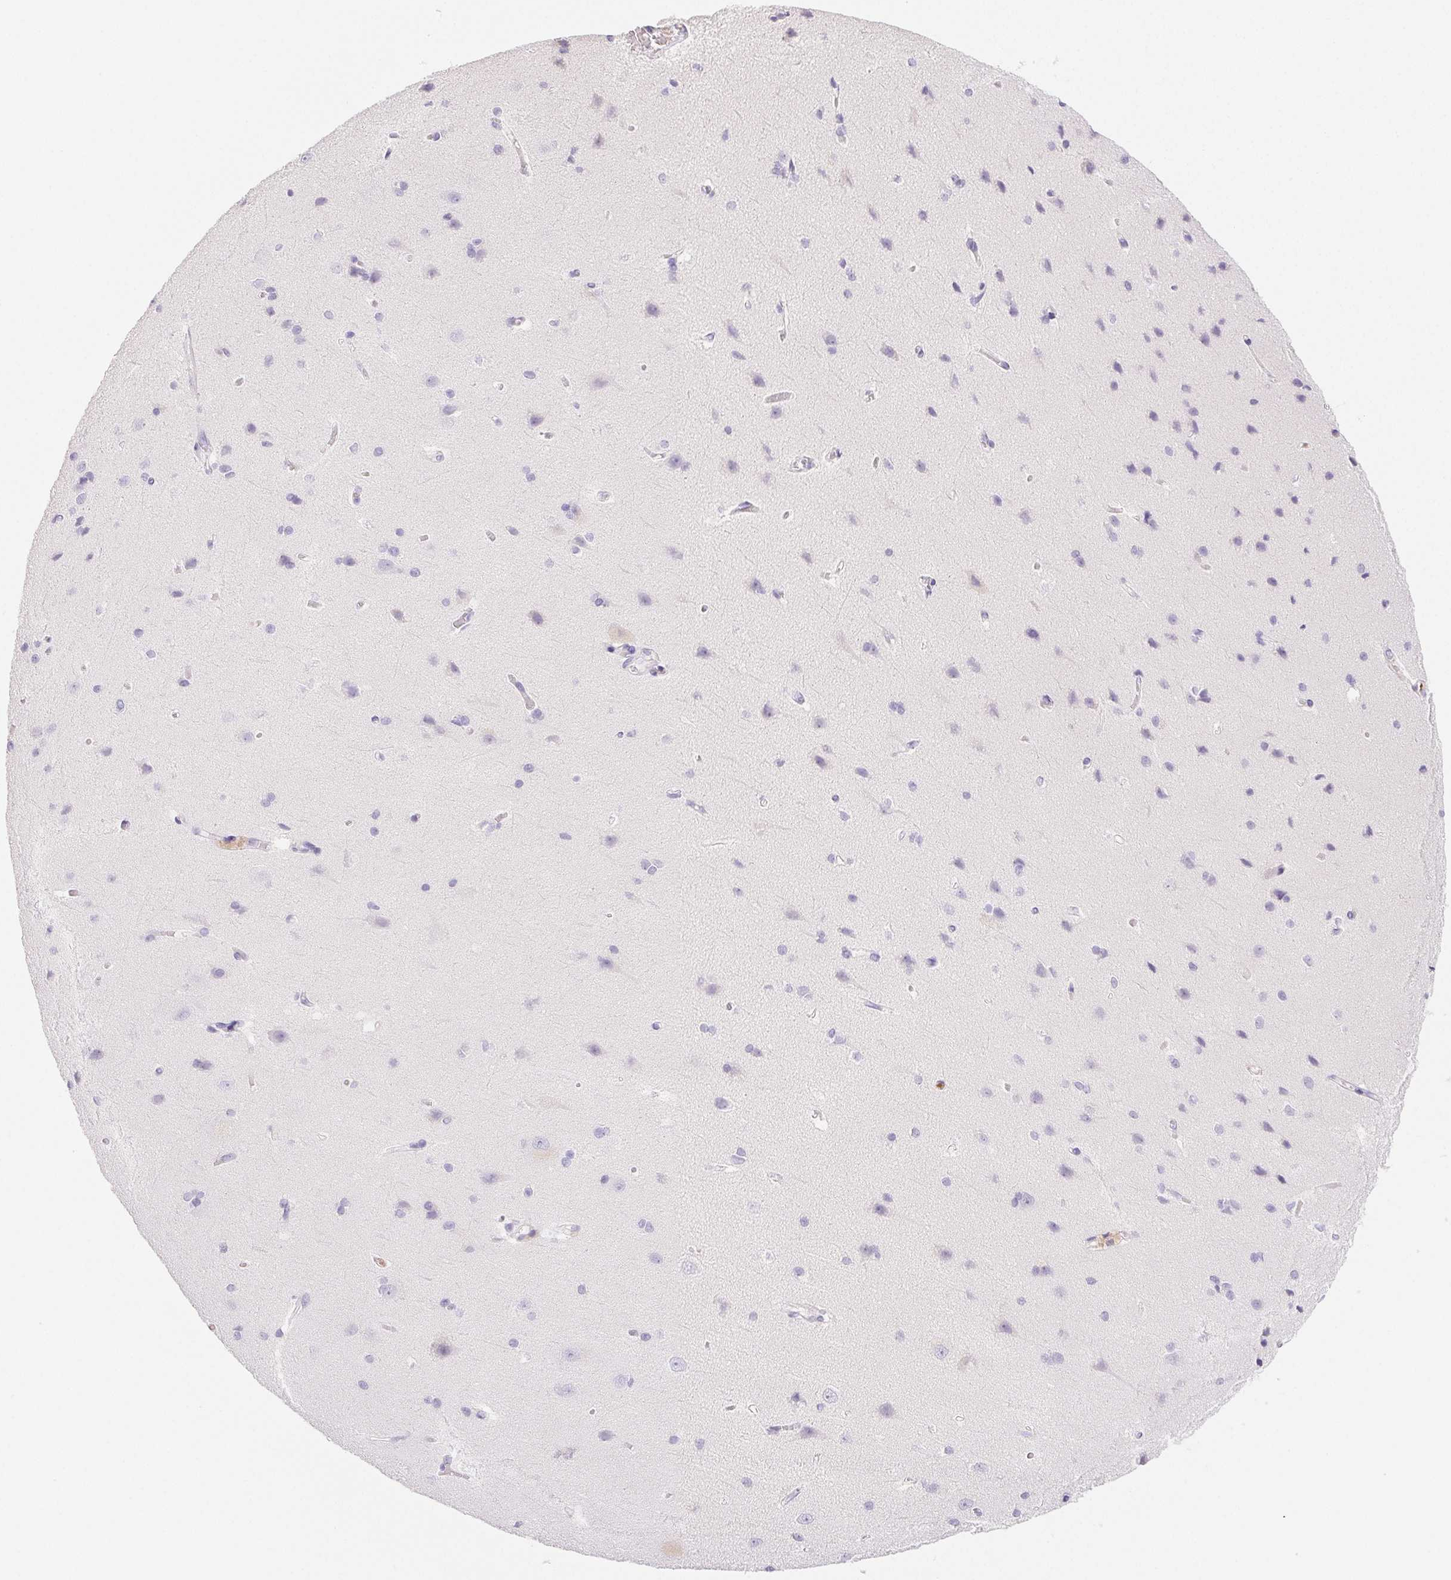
{"staining": {"intensity": "negative", "quantity": "none", "location": "none"}, "tissue": "cerebral cortex", "cell_type": "Endothelial cells", "image_type": "normal", "snomed": [{"axis": "morphology", "description": "Normal tissue, NOS"}, {"axis": "topography", "description": "Cerebral cortex"}], "caption": "Endothelial cells show no significant protein expression in benign cerebral cortex. (Brightfield microscopy of DAB immunohistochemistry at high magnification).", "gene": "PADI4", "patient": {"sex": "male", "age": 37}}